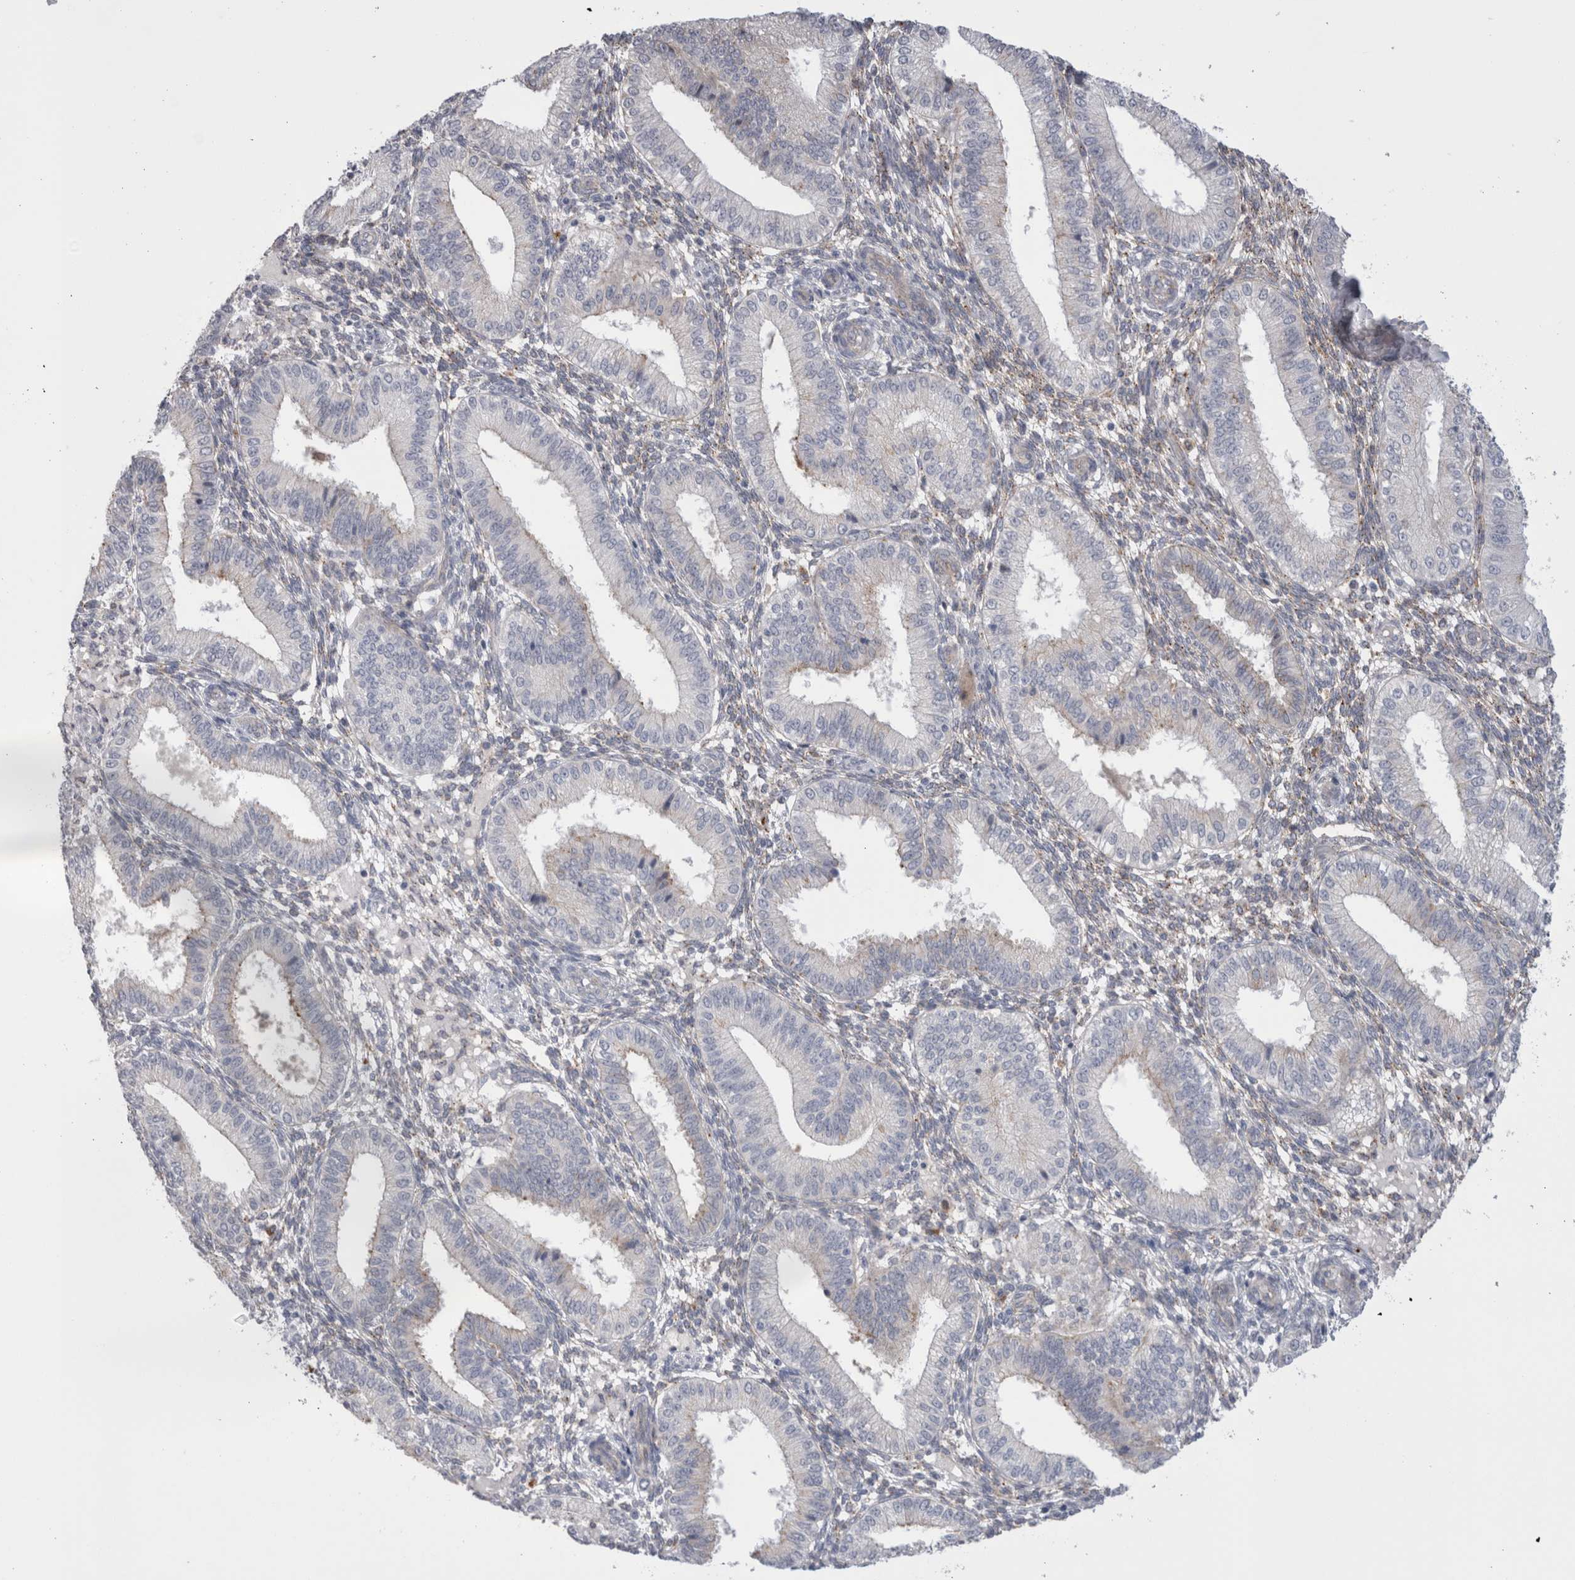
{"staining": {"intensity": "weak", "quantity": "<25%", "location": "cytoplasmic/membranous"}, "tissue": "endometrium", "cell_type": "Cells in endometrial stroma", "image_type": "normal", "snomed": [{"axis": "morphology", "description": "Normal tissue, NOS"}, {"axis": "topography", "description": "Endometrium"}], "caption": "A photomicrograph of endometrium stained for a protein exhibits no brown staining in cells in endometrial stroma.", "gene": "EPDR1", "patient": {"sex": "female", "age": 39}}